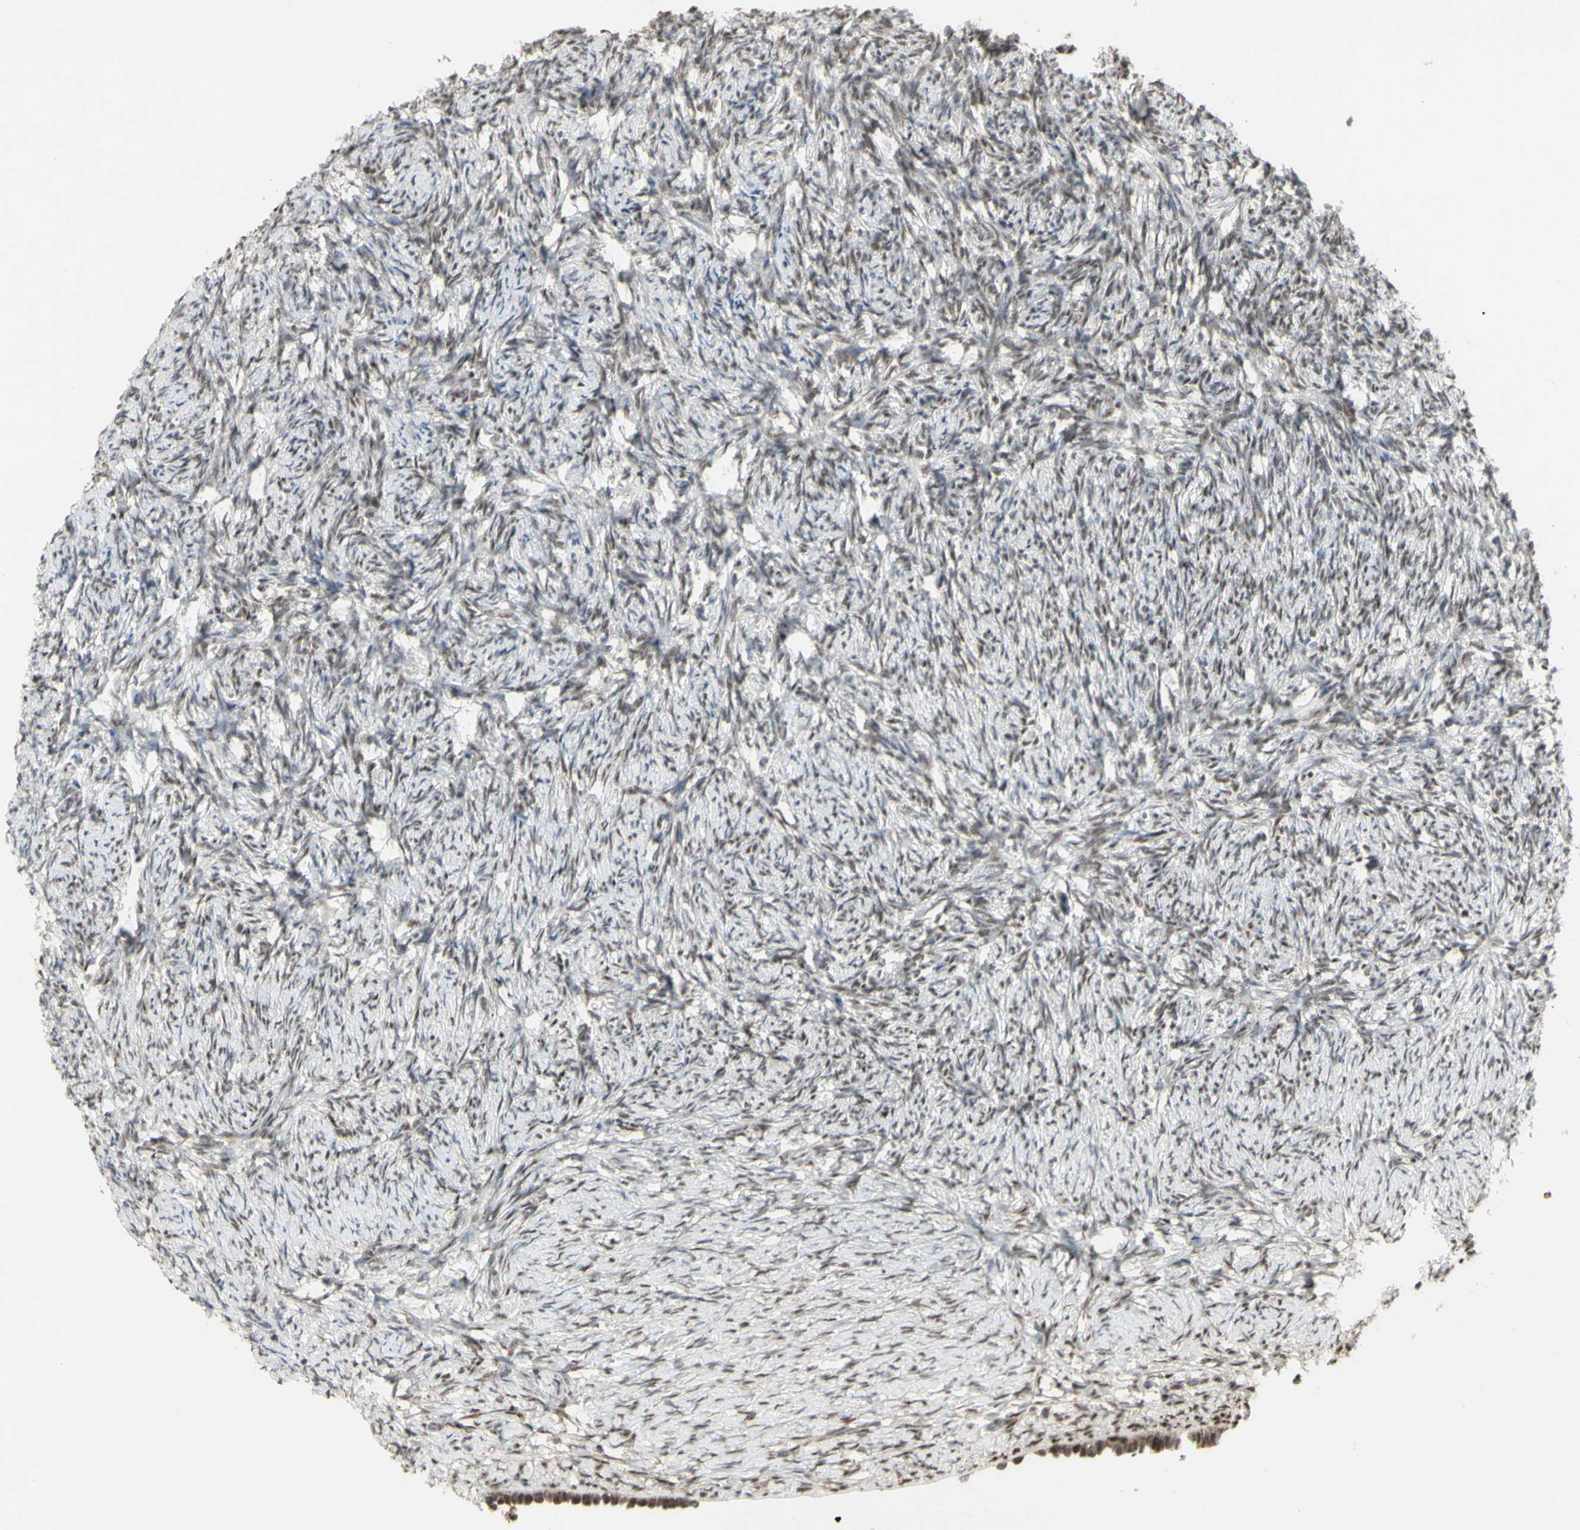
{"staining": {"intensity": "moderate", "quantity": ">75%", "location": "nuclear"}, "tissue": "ovary", "cell_type": "Ovarian stroma cells", "image_type": "normal", "snomed": [{"axis": "morphology", "description": "Normal tissue, NOS"}, {"axis": "topography", "description": "Ovary"}], "caption": "Benign ovary was stained to show a protein in brown. There is medium levels of moderate nuclear positivity in about >75% of ovarian stroma cells. The protein is shown in brown color, while the nuclei are stained blue.", "gene": "CCNT1", "patient": {"sex": "female", "age": 60}}